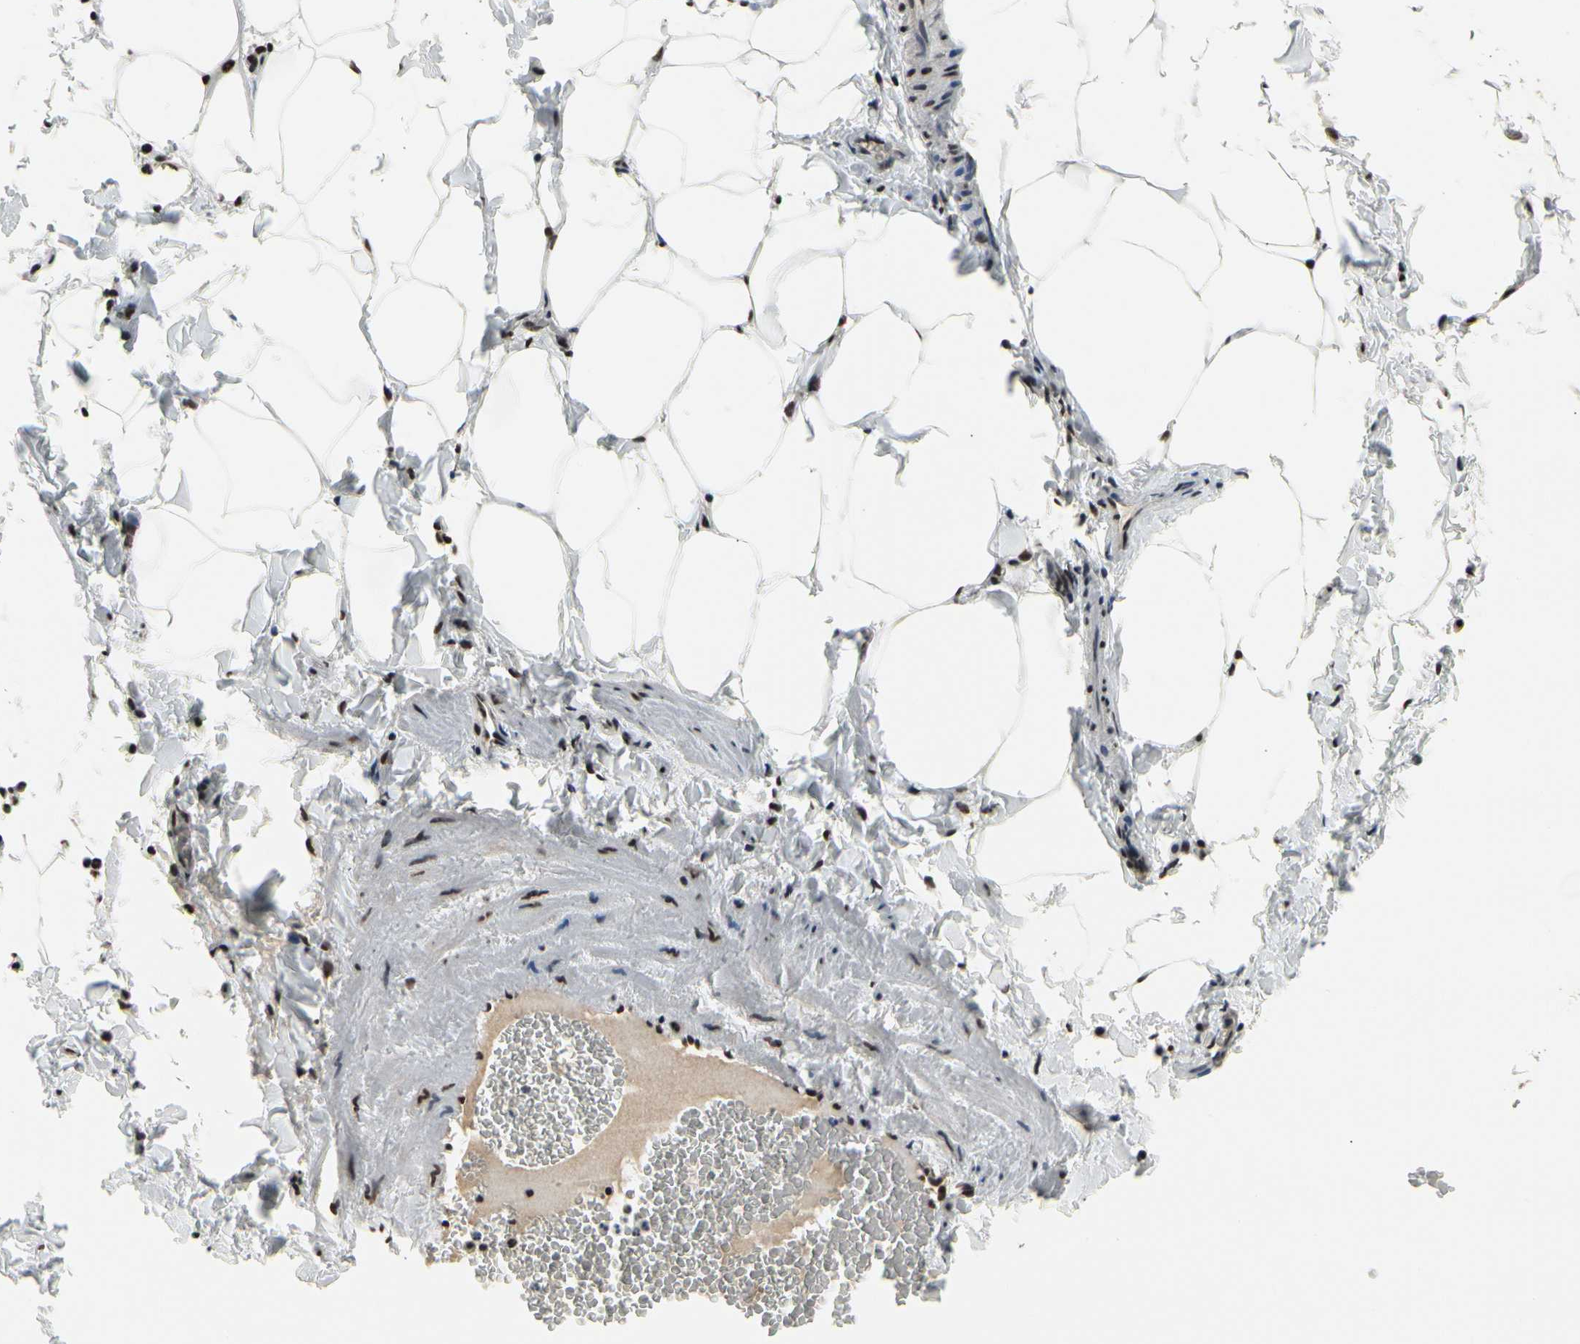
{"staining": {"intensity": "moderate", "quantity": ">75%", "location": "nuclear"}, "tissue": "adipose tissue", "cell_type": "Adipocytes", "image_type": "normal", "snomed": [{"axis": "morphology", "description": "Normal tissue, NOS"}, {"axis": "topography", "description": "Vascular tissue"}], "caption": "Human adipose tissue stained for a protein (brown) demonstrates moderate nuclear positive staining in approximately >75% of adipocytes.", "gene": "SRSF11", "patient": {"sex": "male", "age": 41}}